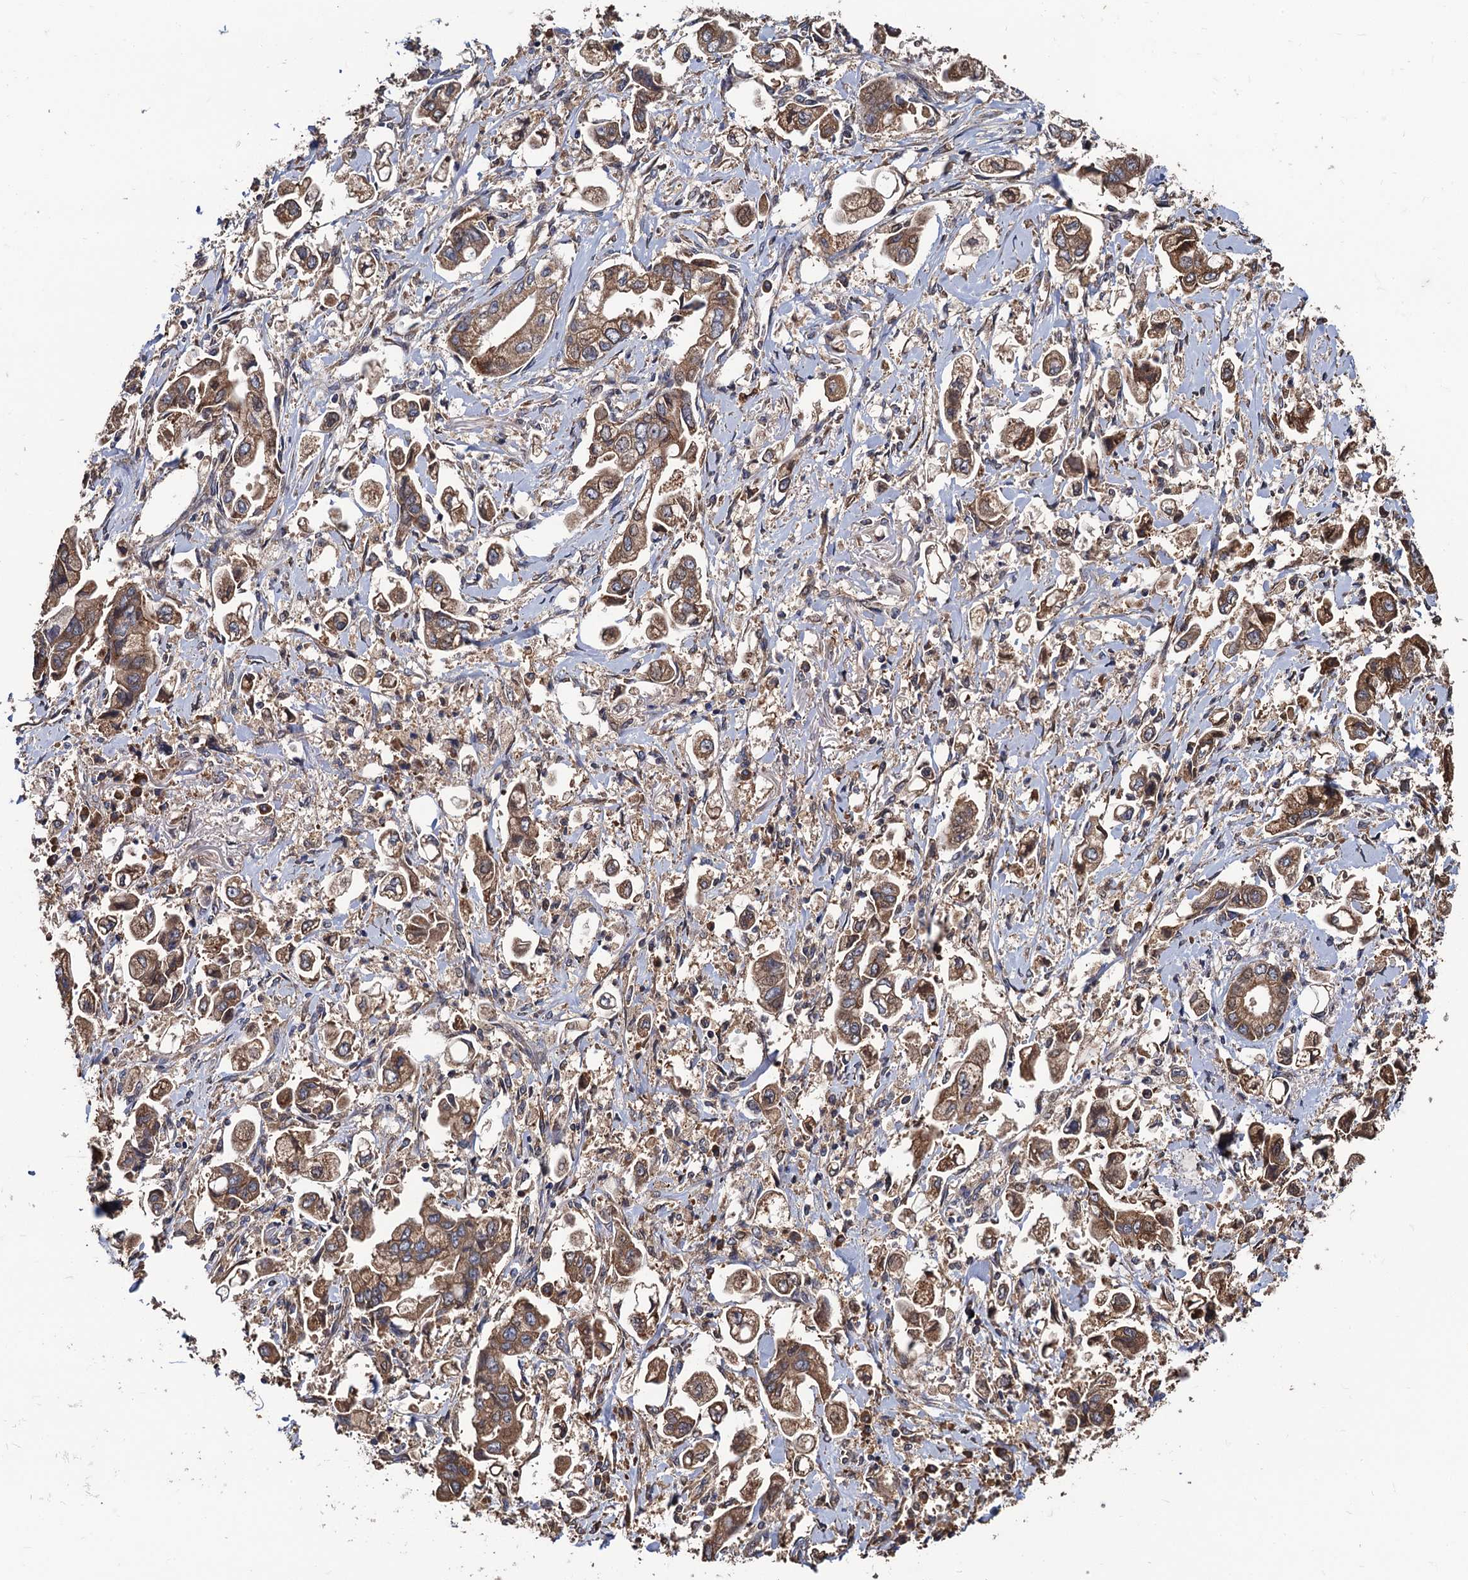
{"staining": {"intensity": "moderate", "quantity": ">75%", "location": "cytoplasmic/membranous"}, "tissue": "stomach cancer", "cell_type": "Tumor cells", "image_type": "cancer", "snomed": [{"axis": "morphology", "description": "Adenocarcinoma, NOS"}, {"axis": "topography", "description": "Stomach"}], "caption": "A micrograph showing moderate cytoplasmic/membranous positivity in about >75% of tumor cells in adenocarcinoma (stomach), as visualized by brown immunohistochemical staining.", "gene": "RGS11", "patient": {"sex": "male", "age": 62}}